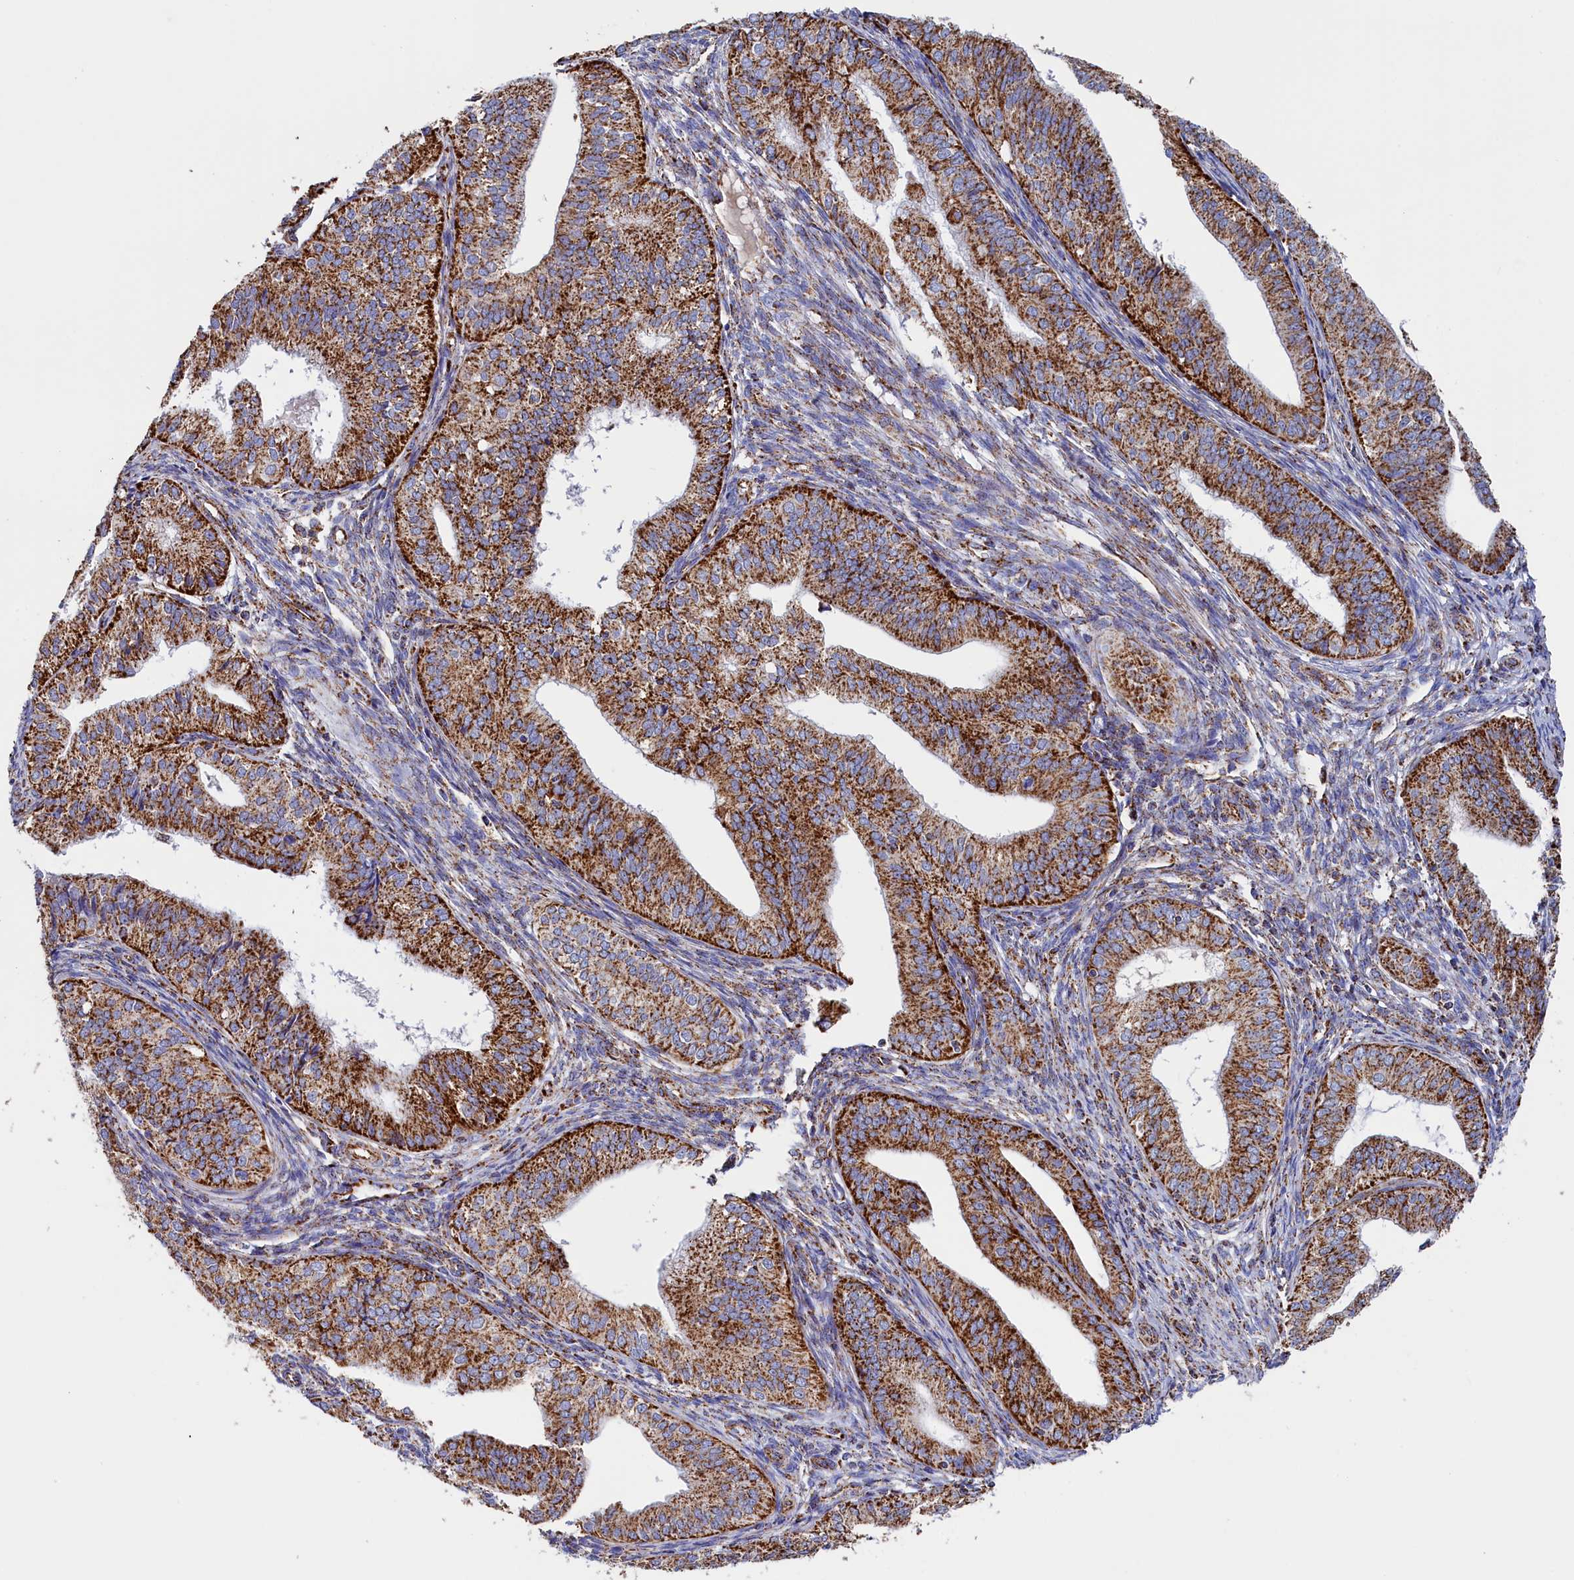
{"staining": {"intensity": "strong", "quantity": ">75%", "location": "cytoplasmic/membranous"}, "tissue": "endometrial cancer", "cell_type": "Tumor cells", "image_type": "cancer", "snomed": [{"axis": "morphology", "description": "Adenocarcinoma, NOS"}, {"axis": "topography", "description": "Endometrium"}], "caption": "This is an image of immunohistochemistry (IHC) staining of endometrial adenocarcinoma, which shows strong positivity in the cytoplasmic/membranous of tumor cells.", "gene": "SLC39A3", "patient": {"sex": "female", "age": 50}}